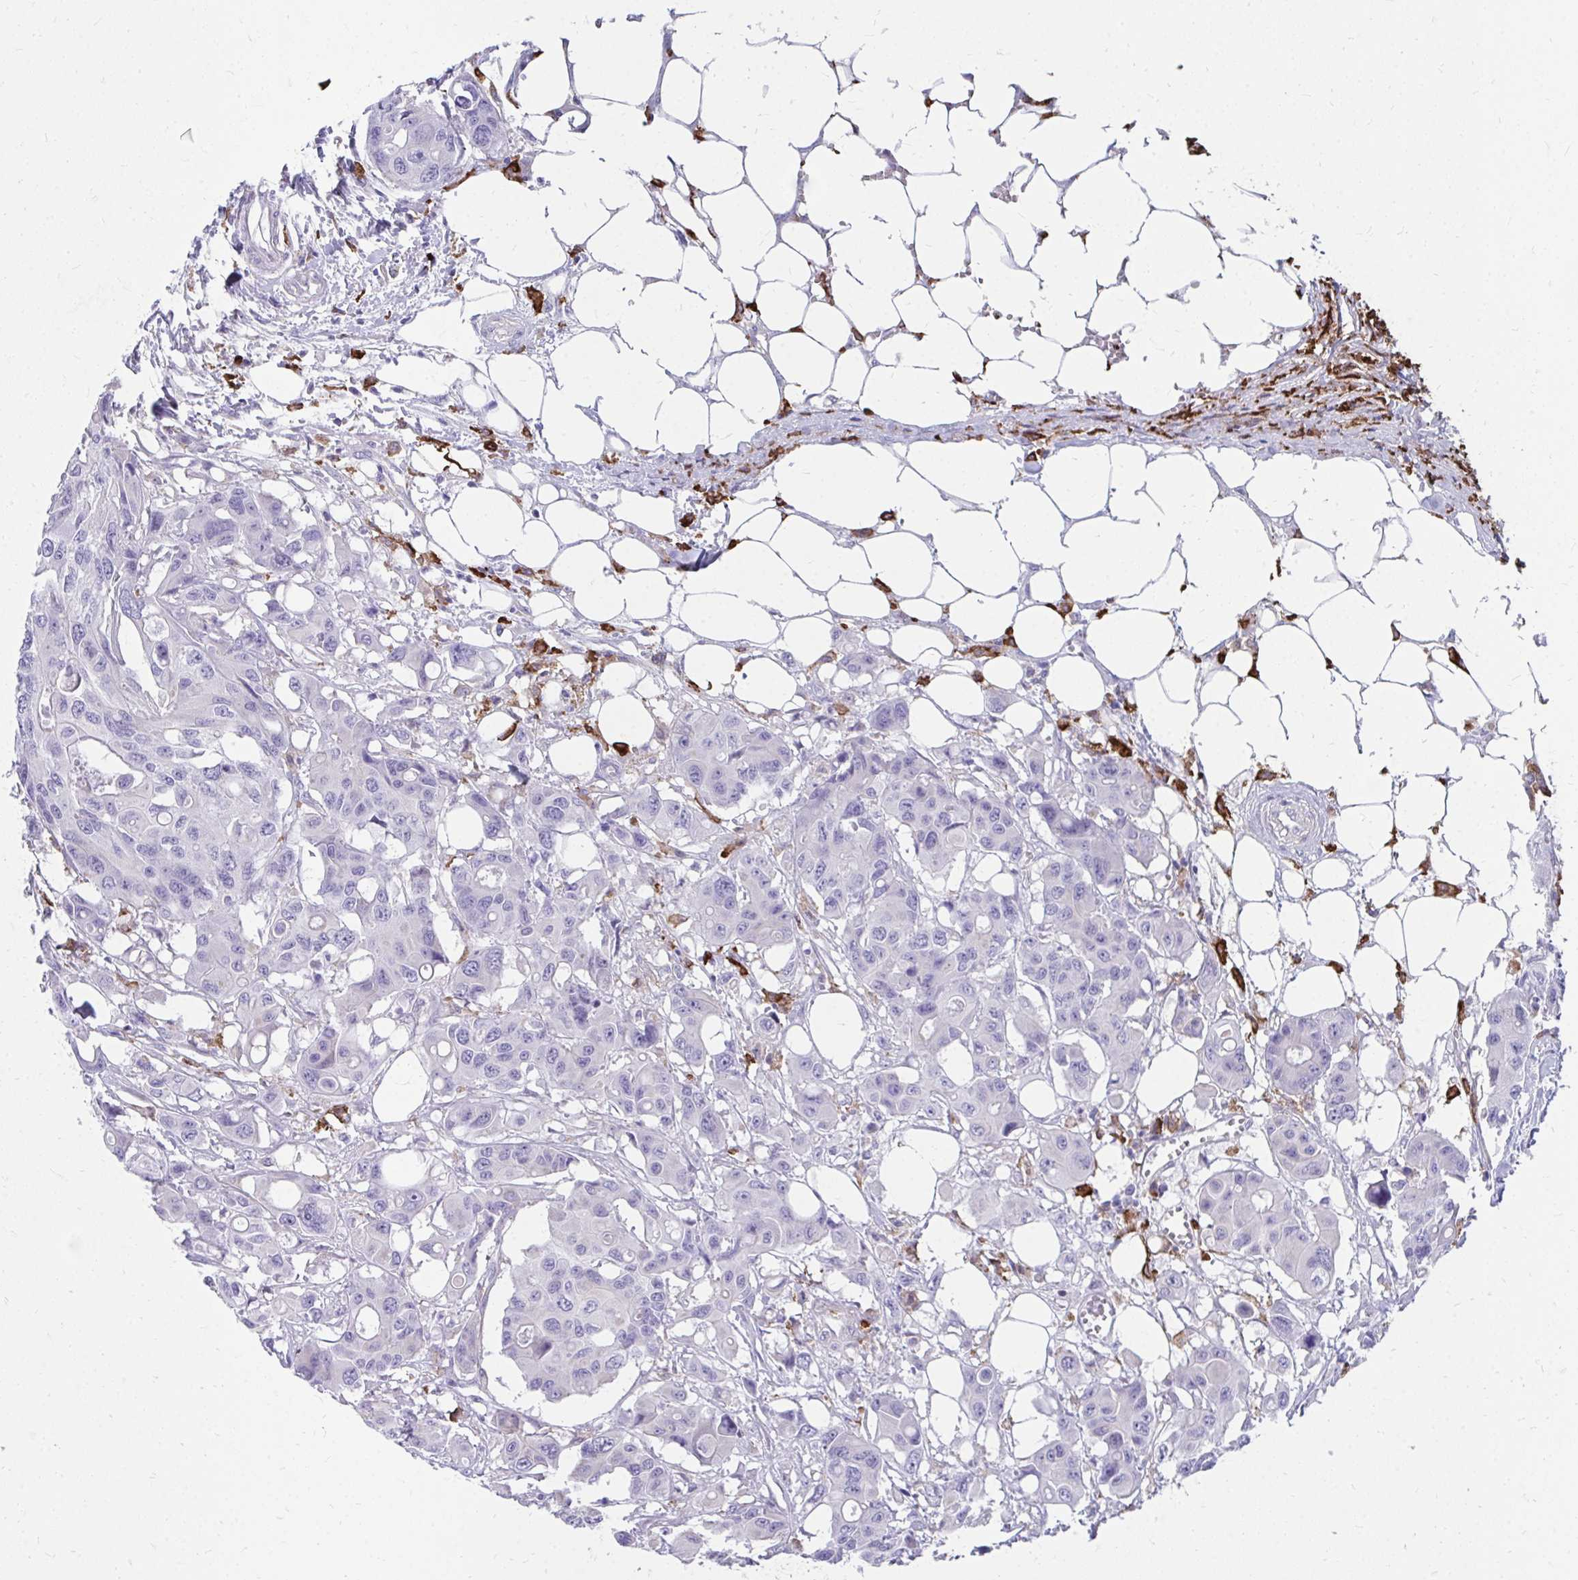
{"staining": {"intensity": "negative", "quantity": "none", "location": "none"}, "tissue": "colorectal cancer", "cell_type": "Tumor cells", "image_type": "cancer", "snomed": [{"axis": "morphology", "description": "Adenocarcinoma, NOS"}, {"axis": "topography", "description": "Colon"}], "caption": "High power microscopy image of an IHC micrograph of colorectal cancer, revealing no significant staining in tumor cells. (Stains: DAB immunohistochemistry with hematoxylin counter stain, Microscopy: brightfield microscopy at high magnification).", "gene": "CD163", "patient": {"sex": "male", "age": 77}}